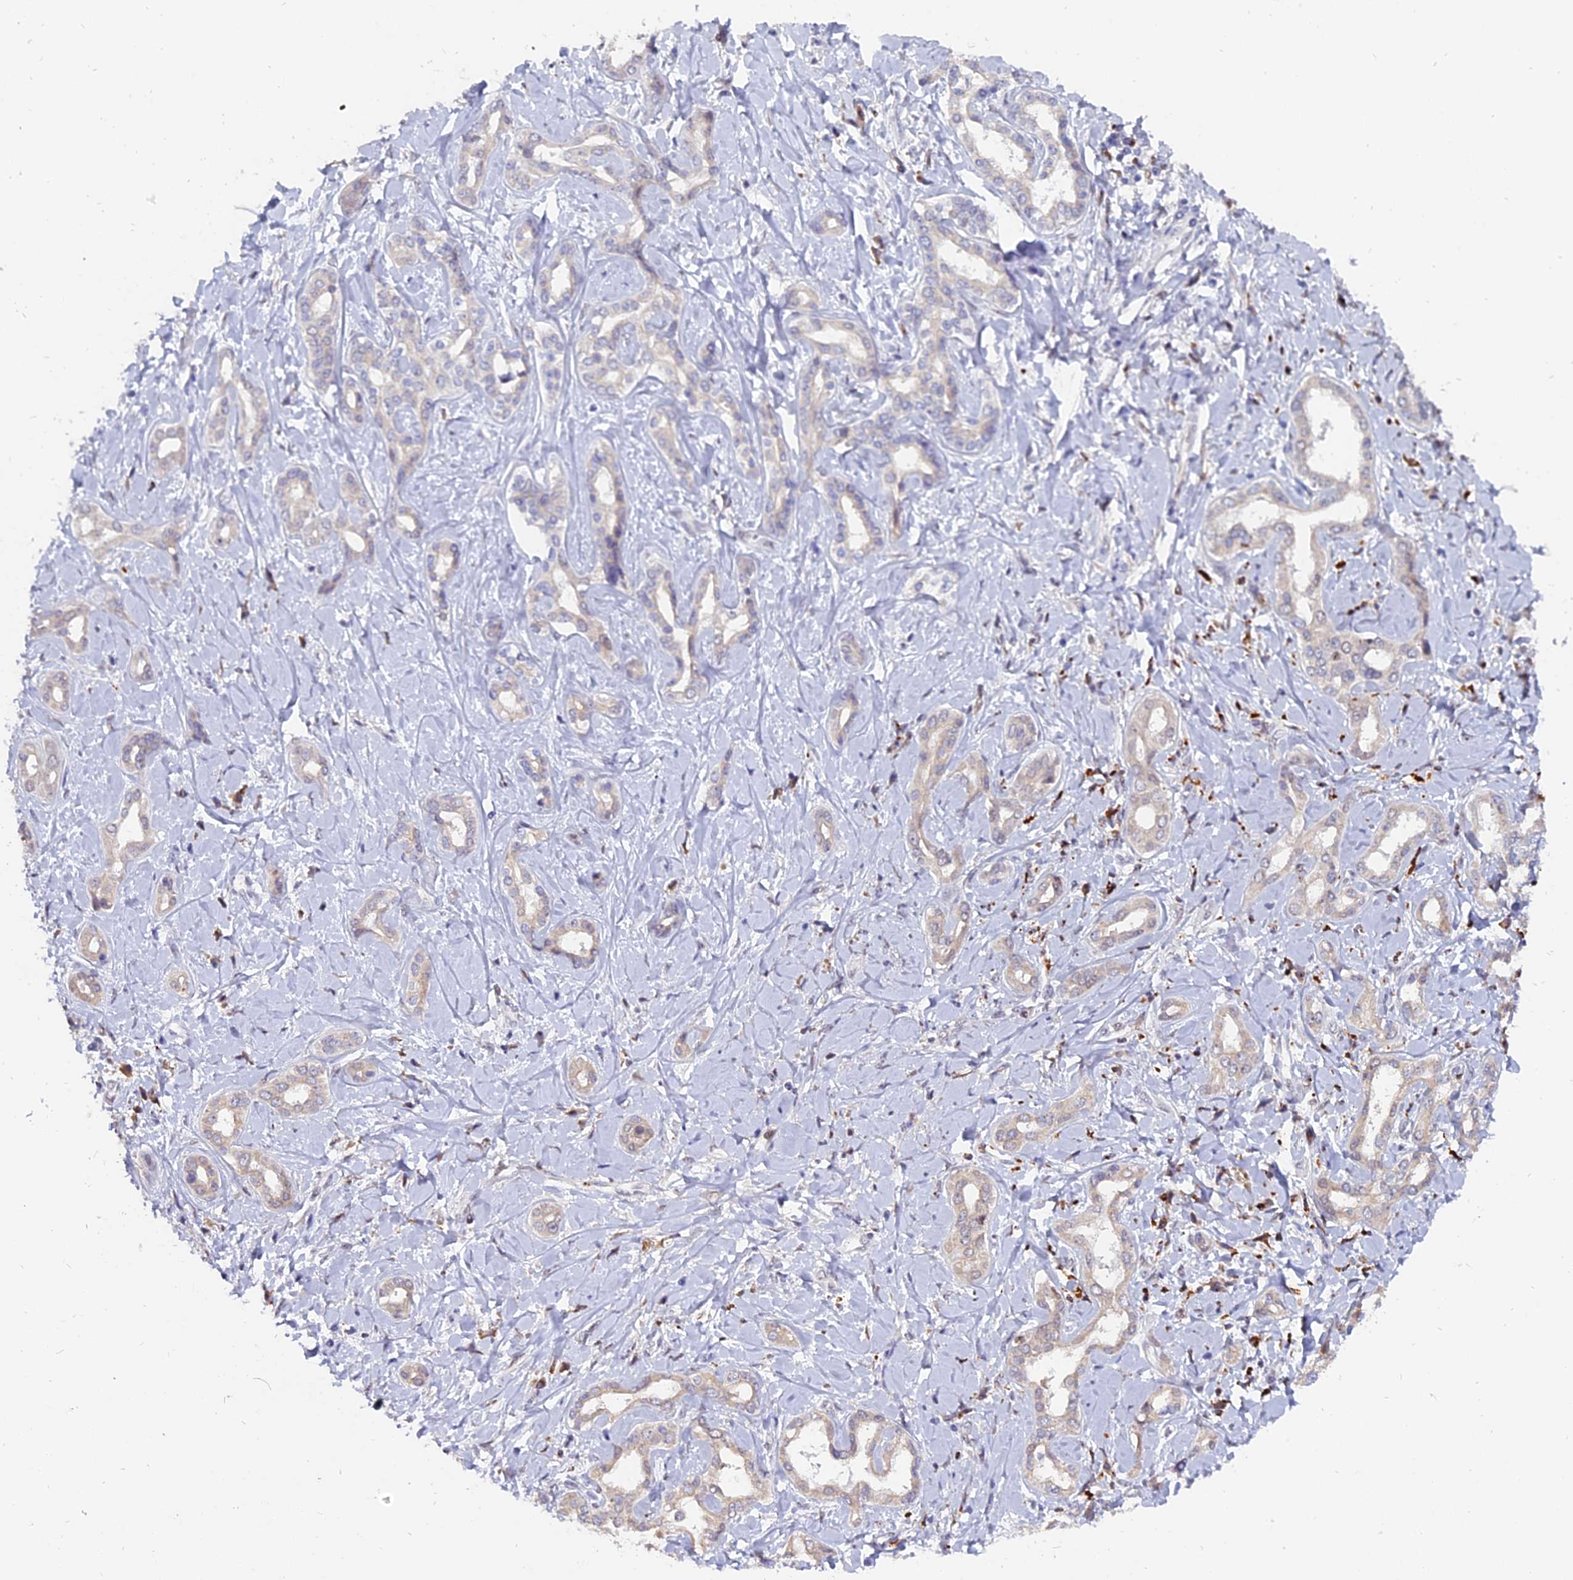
{"staining": {"intensity": "negative", "quantity": "none", "location": "none"}, "tissue": "liver cancer", "cell_type": "Tumor cells", "image_type": "cancer", "snomed": [{"axis": "morphology", "description": "Cholangiocarcinoma"}, {"axis": "topography", "description": "Liver"}], "caption": "IHC of cholangiocarcinoma (liver) demonstrates no positivity in tumor cells.", "gene": "FAM118B", "patient": {"sex": "female", "age": 77}}